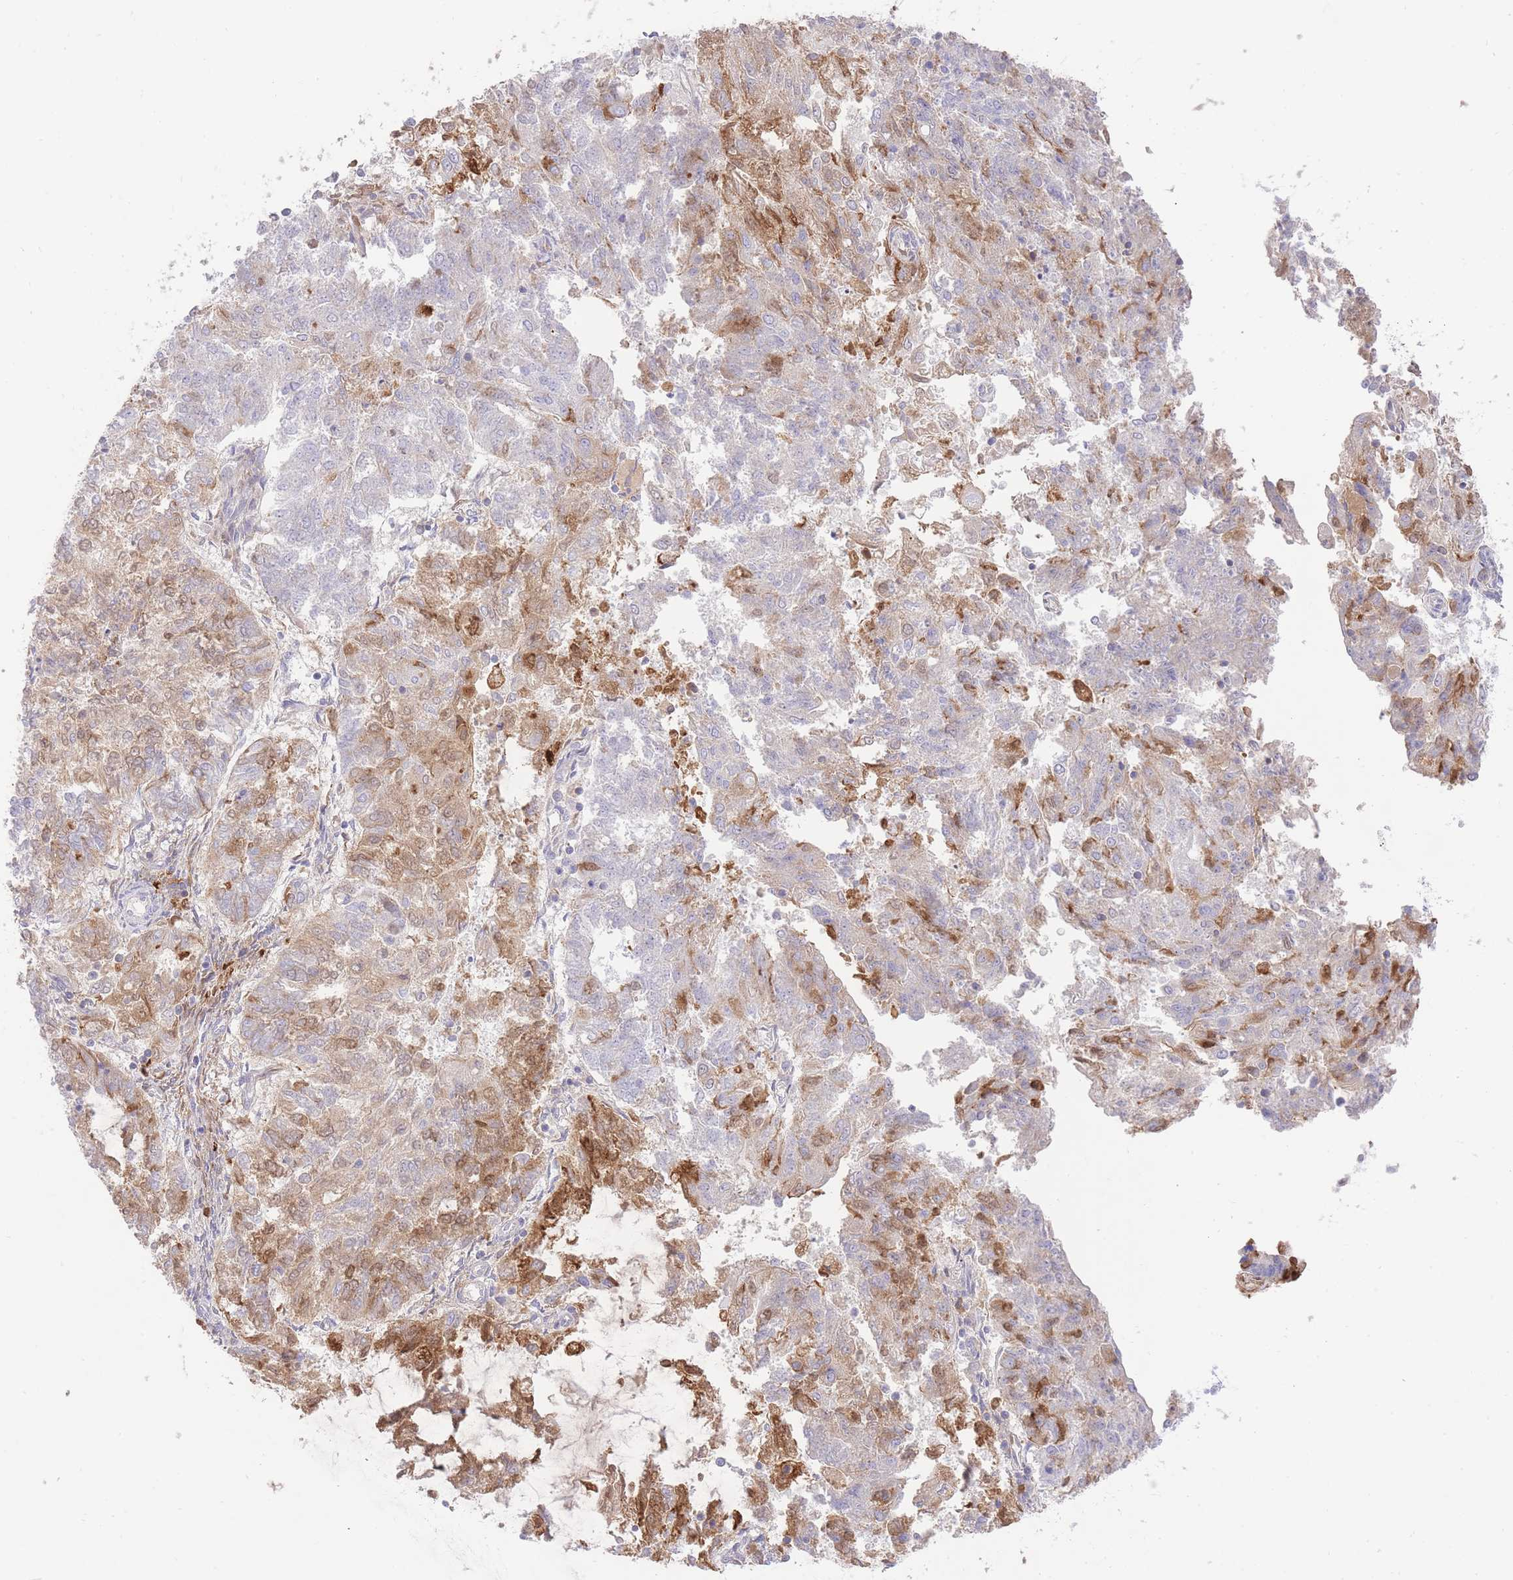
{"staining": {"intensity": "moderate", "quantity": "25%-75%", "location": "cytoplasmic/membranous"}, "tissue": "endometrial cancer", "cell_type": "Tumor cells", "image_type": "cancer", "snomed": [{"axis": "morphology", "description": "Adenocarcinoma, NOS"}, {"axis": "topography", "description": "Endometrium"}], "caption": "Immunohistochemical staining of human endometrial cancer demonstrates medium levels of moderate cytoplasmic/membranous staining in about 25%-75% of tumor cells.", "gene": "HRG", "patient": {"sex": "female", "age": 82}}